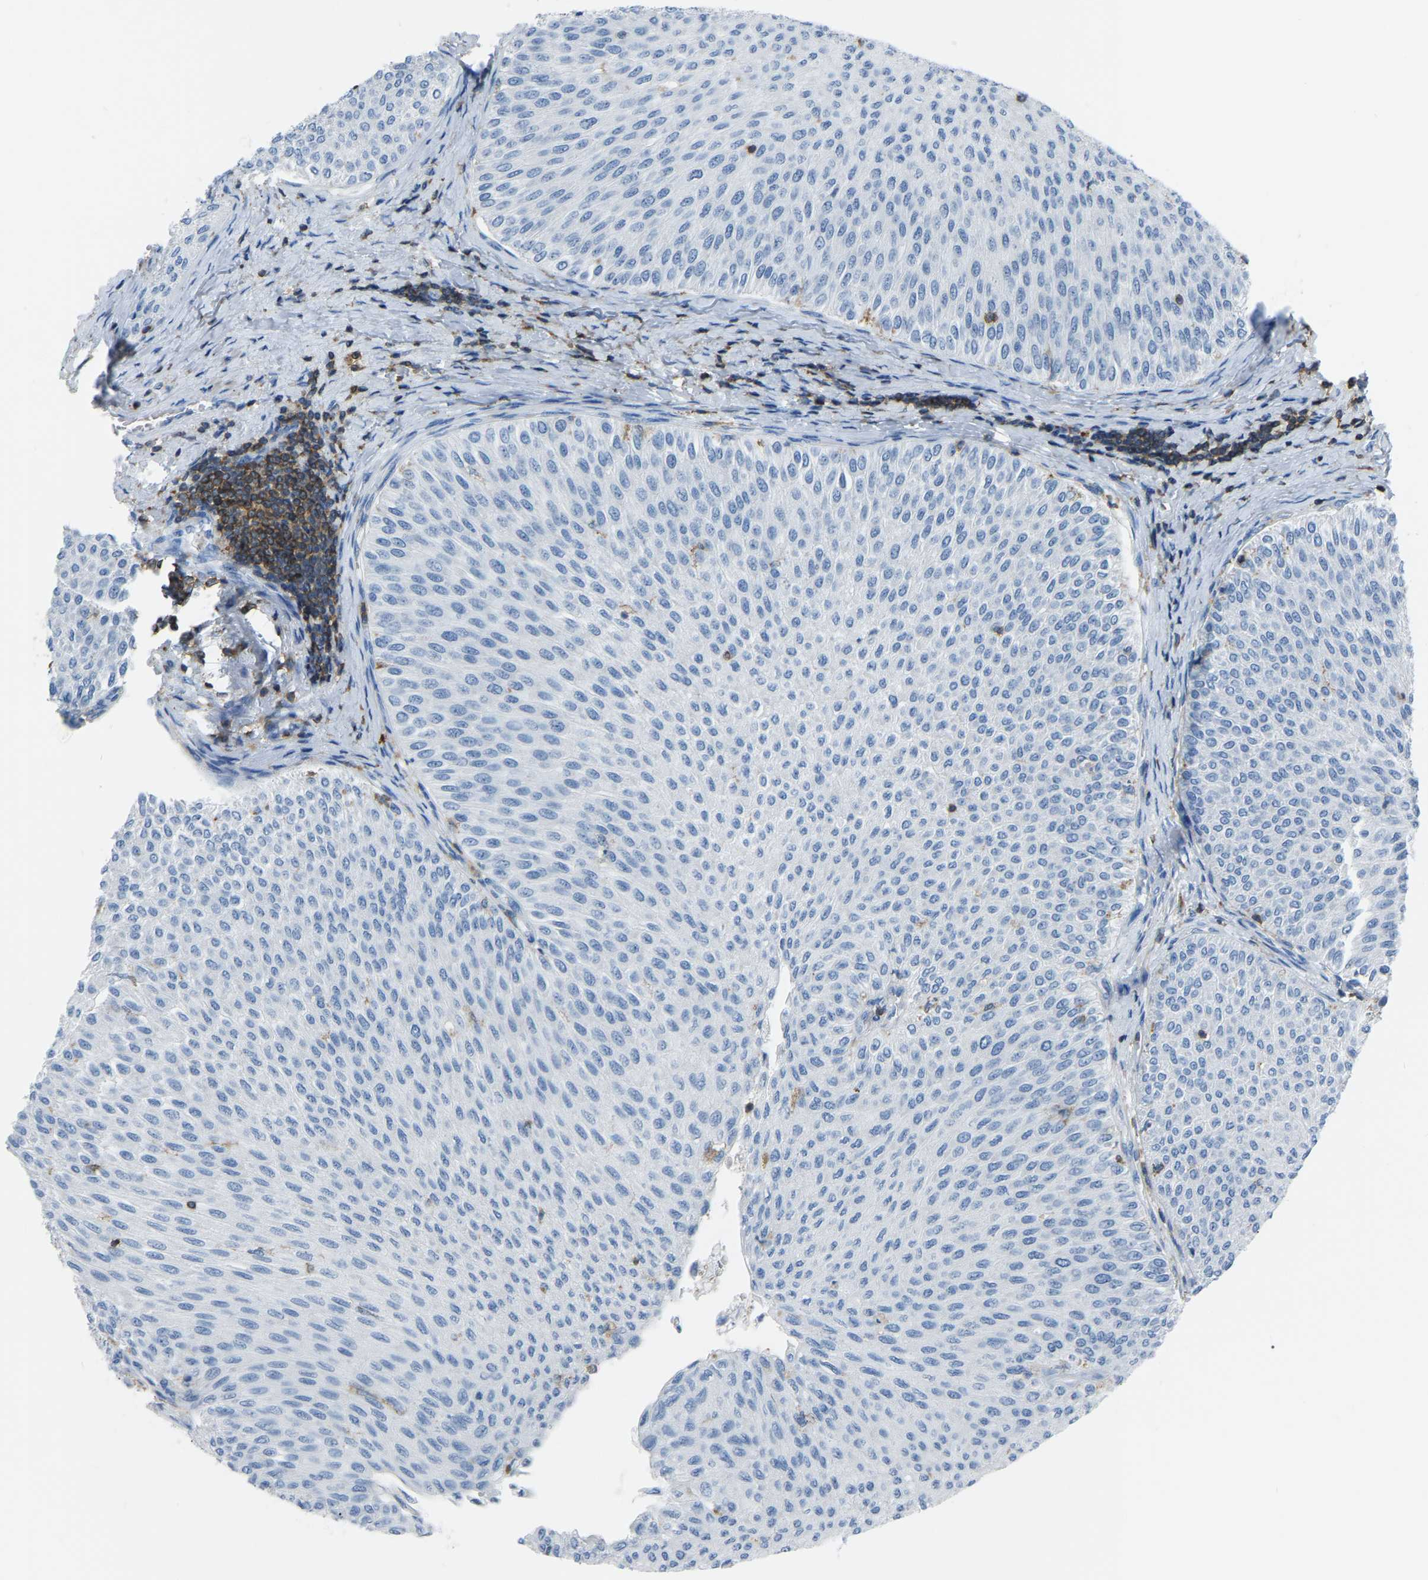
{"staining": {"intensity": "negative", "quantity": "none", "location": "none"}, "tissue": "urothelial cancer", "cell_type": "Tumor cells", "image_type": "cancer", "snomed": [{"axis": "morphology", "description": "Urothelial carcinoma, Low grade"}, {"axis": "topography", "description": "Urinary bladder"}], "caption": "Tumor cells are negative for brown protein staining in low-grade urothelial carcinoma. The staining was performed using DAB to visualize the protein expression in brown, while the nuclei were stained in blue with hematoxylin (Magnification: 20x).", "gene": "ARHGAP45", "patient": {"sex": "male", "age": 78}}